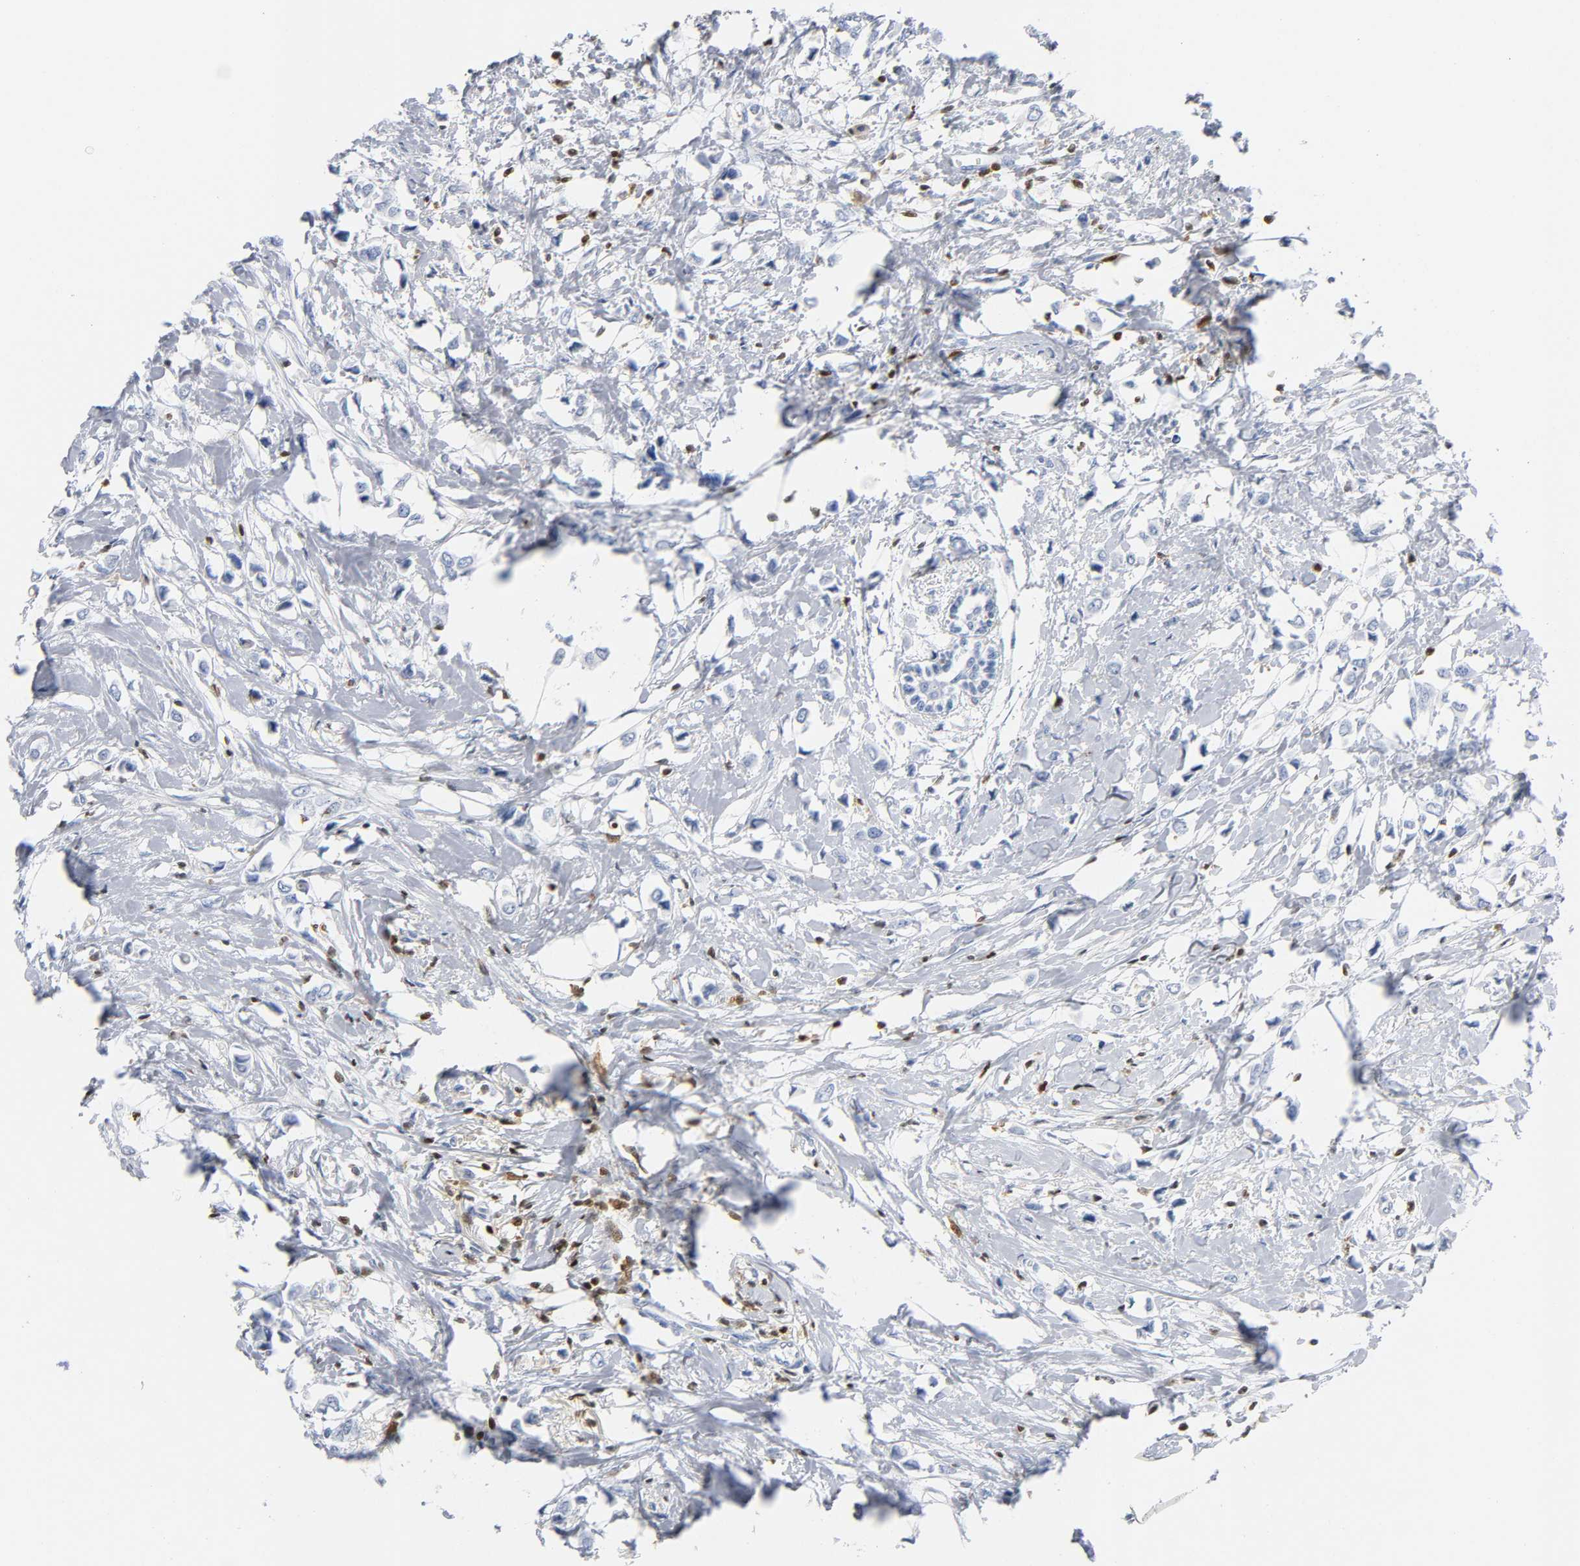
{"staining": {"intensity": "negative", "quantity": "none", "location": "none"}, "tissue": "breast cancer", "cell_type": "Tumor cells", "image_type": "cancer", "snomed": [{"axis": "morphology", "description": "Lobular carcinoma"}, {"axis": "topography", "description": "Breast"}], "caption": "Tumor cells are negative for protein expression in human breast lobular carcinoma. (Stains: DAB immunohistochemistry (IHC) with hematoxylin counter stain, Microscopy: brightfield microscopy at high magnification).", "gene": "DOK2", "patient": {"sex": "female", "age": 51}}